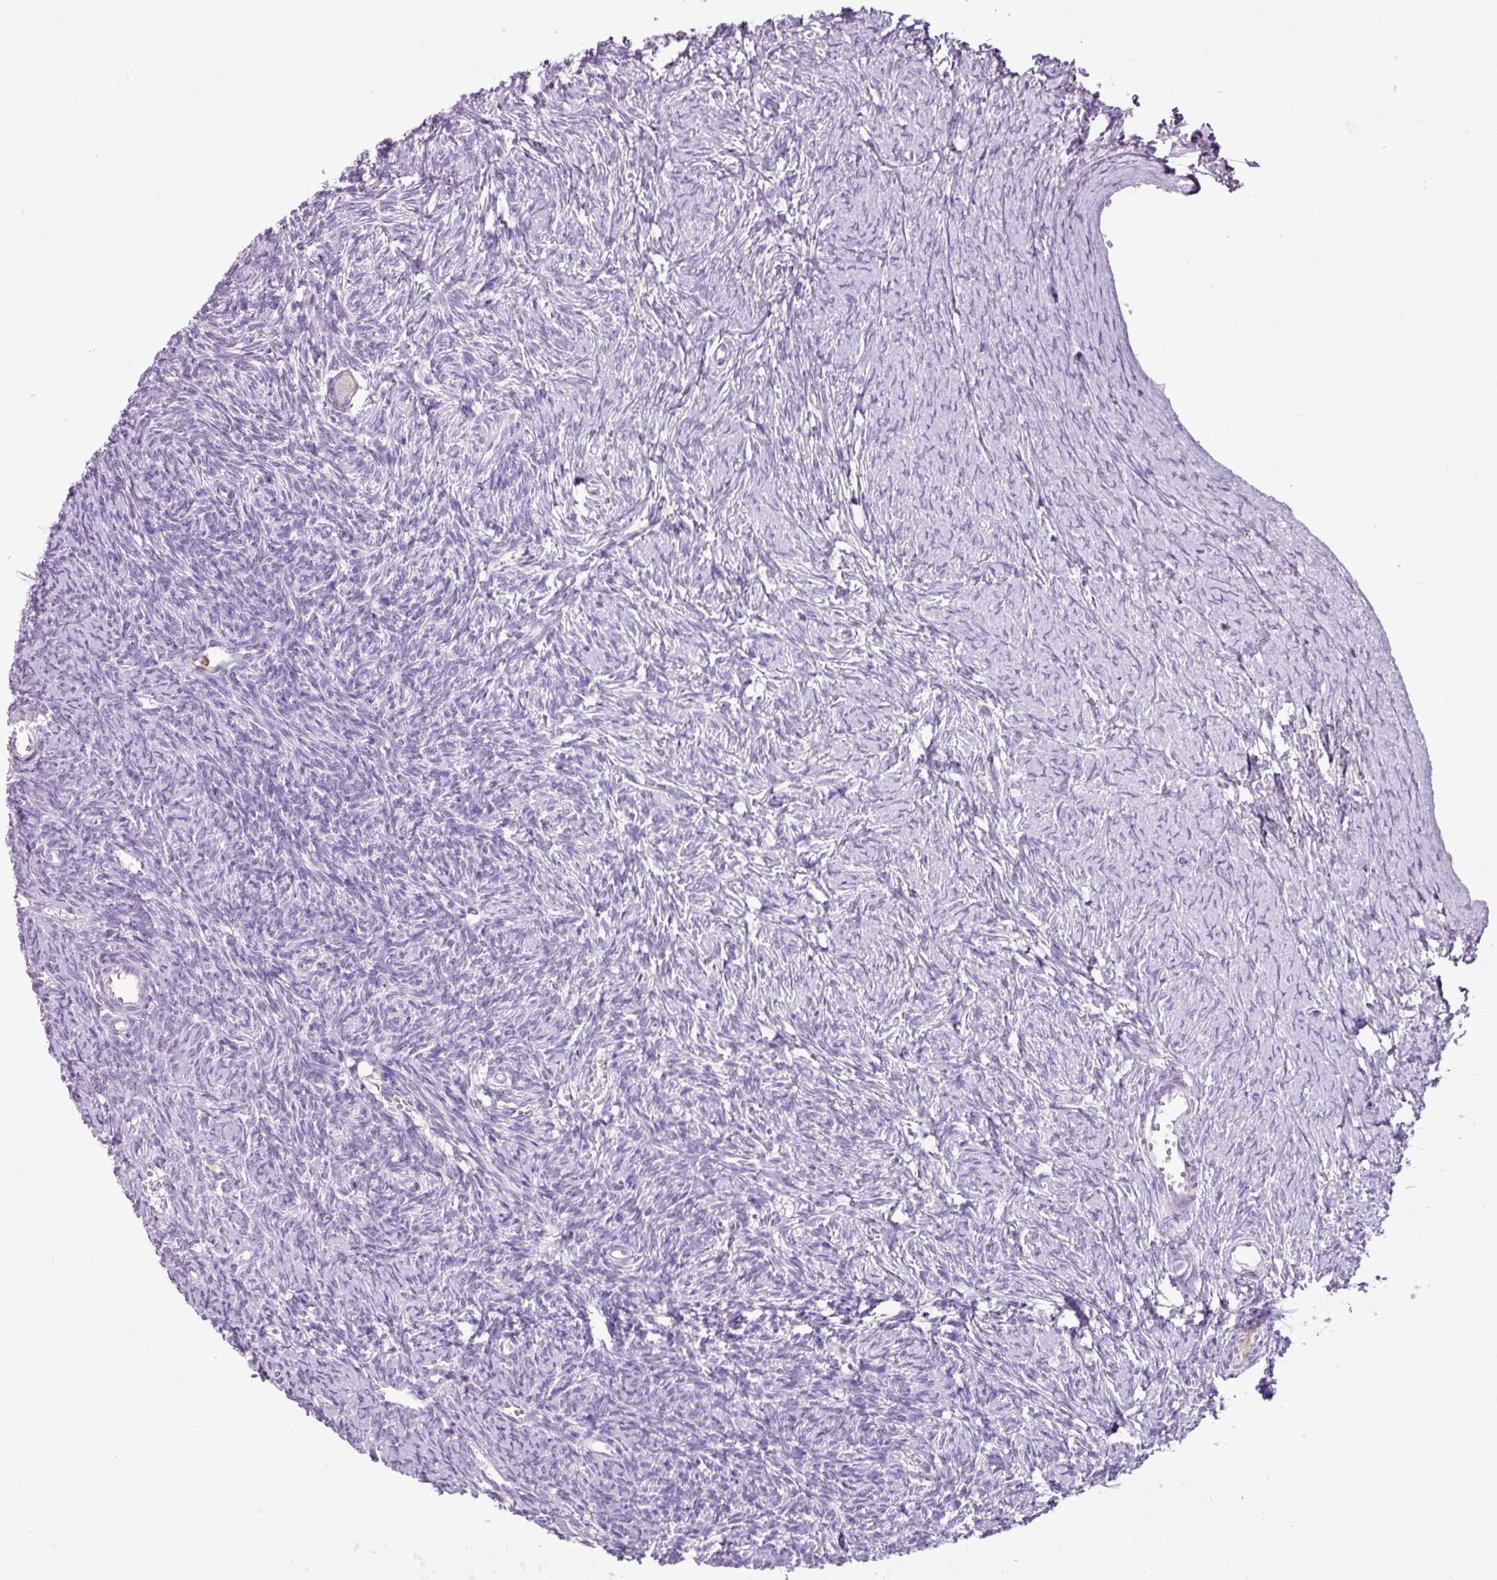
{"staining": {"intensity": "negative", "quantity": "none", "location": "none"}, "tissue": "ovary", "cell_type": "Follicle cells", "image_type": "normal", "snomed": [{"axis": "morphology", "description": "Normal tissue, NOS"}, {"axis": "topography", "description": "Ovary"}], "caption": "Ovary stained for a protein using immunohistochemistry shows no staining follicle cells.", "gene": "HTR3E", "patient": {"sex": "female", "age": 39}}